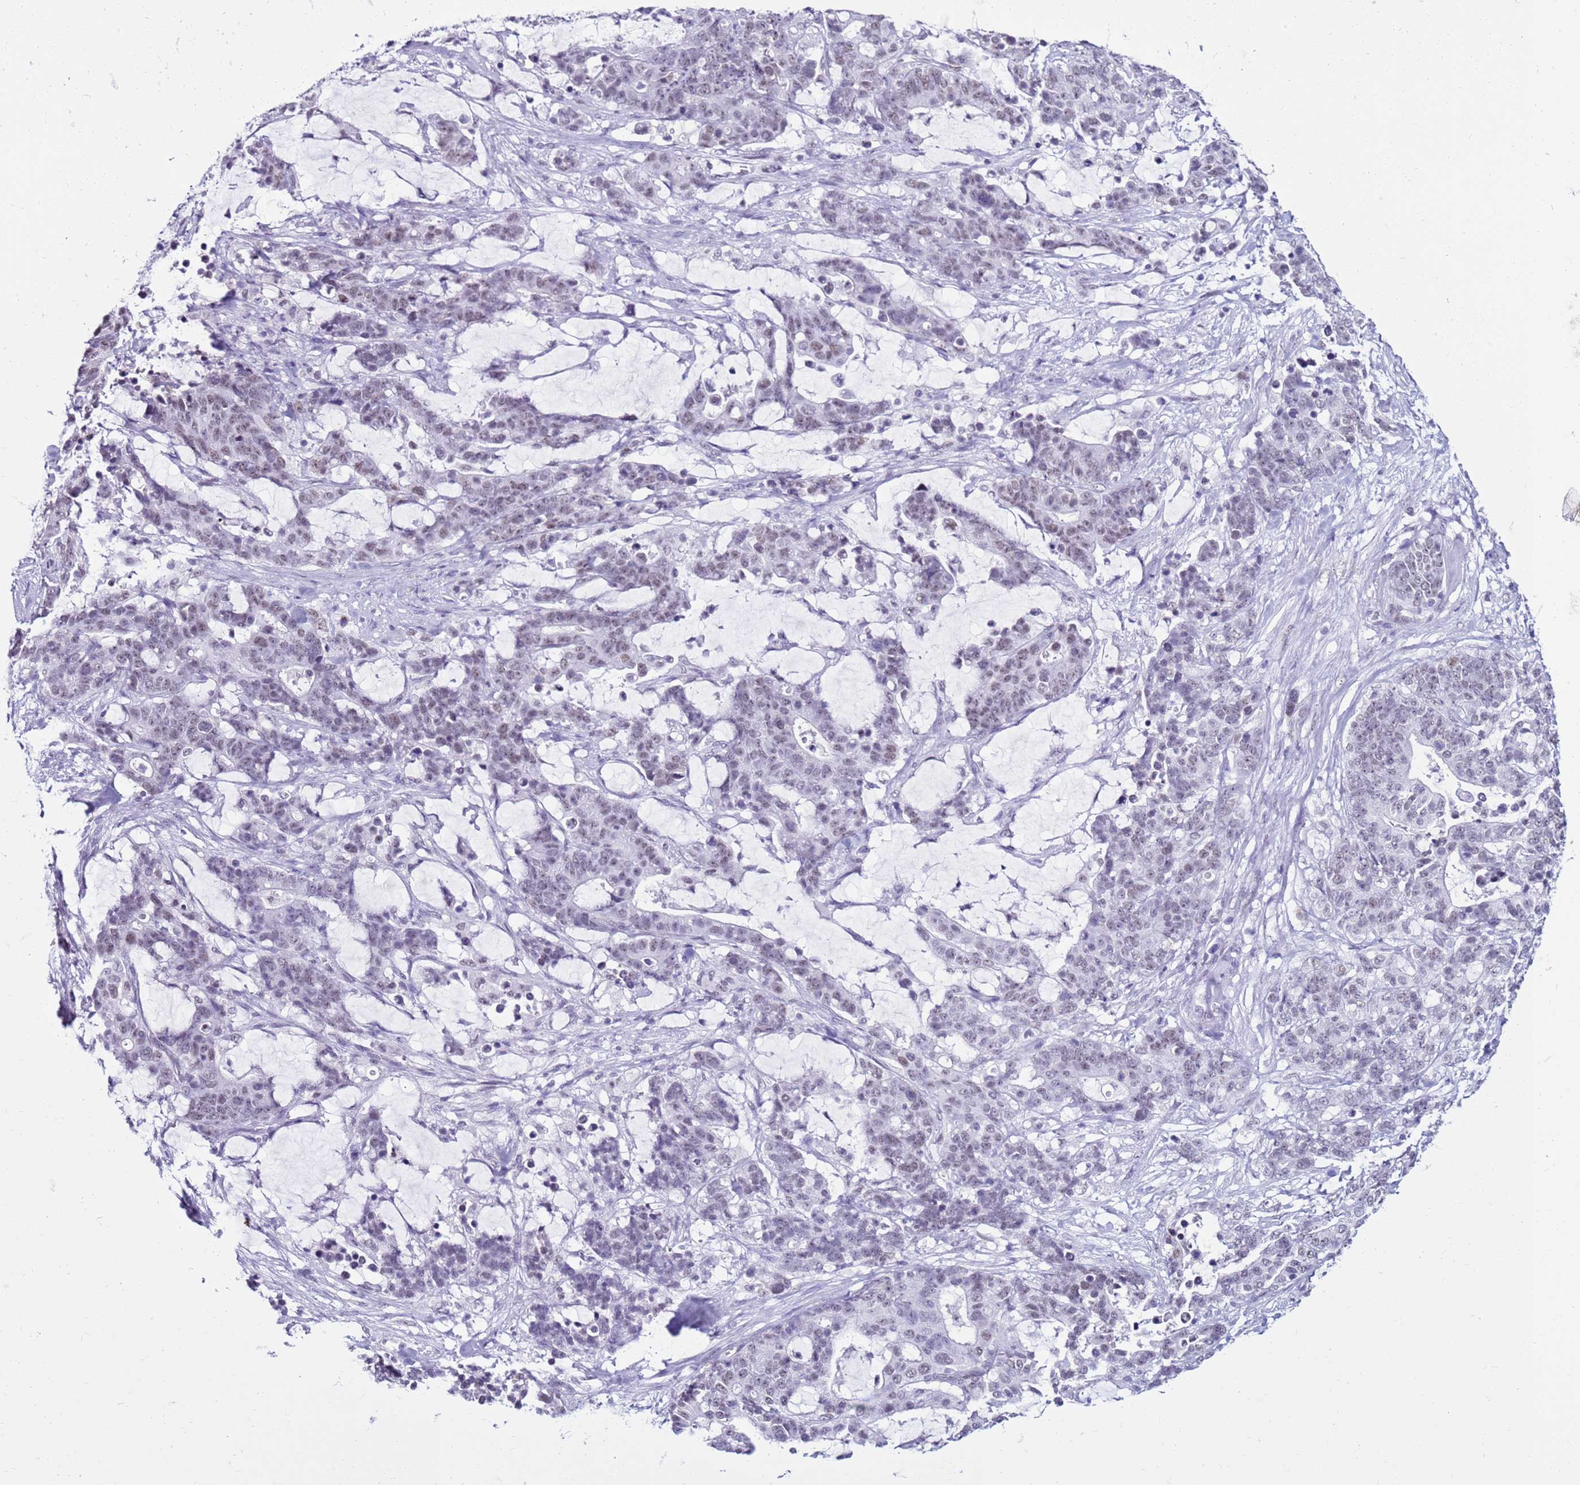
{"staining": {"intensity": "weak", "quantity": "<25%", "location": "nuclear"}, "tissue": "stomach cancer", "cell_type": "Tumor cells", "image_type": "cancer", "snomed": [{"axis": "morphology", "description": "Normal tissue, NOS"}, {"axis": "morphology", "description": "Adenocarcinoma, NOS"}, {"axis": "topography", "description": "Stomach"}], "caption": "A high-resolution histopathology image shows immunohistochemistry (IHC) staining of stomach adenocarcinoma, which shows no significant positivity in tumor cells.", "gene": "DHX15", "patient": {"sex": "female", "age": 64}}